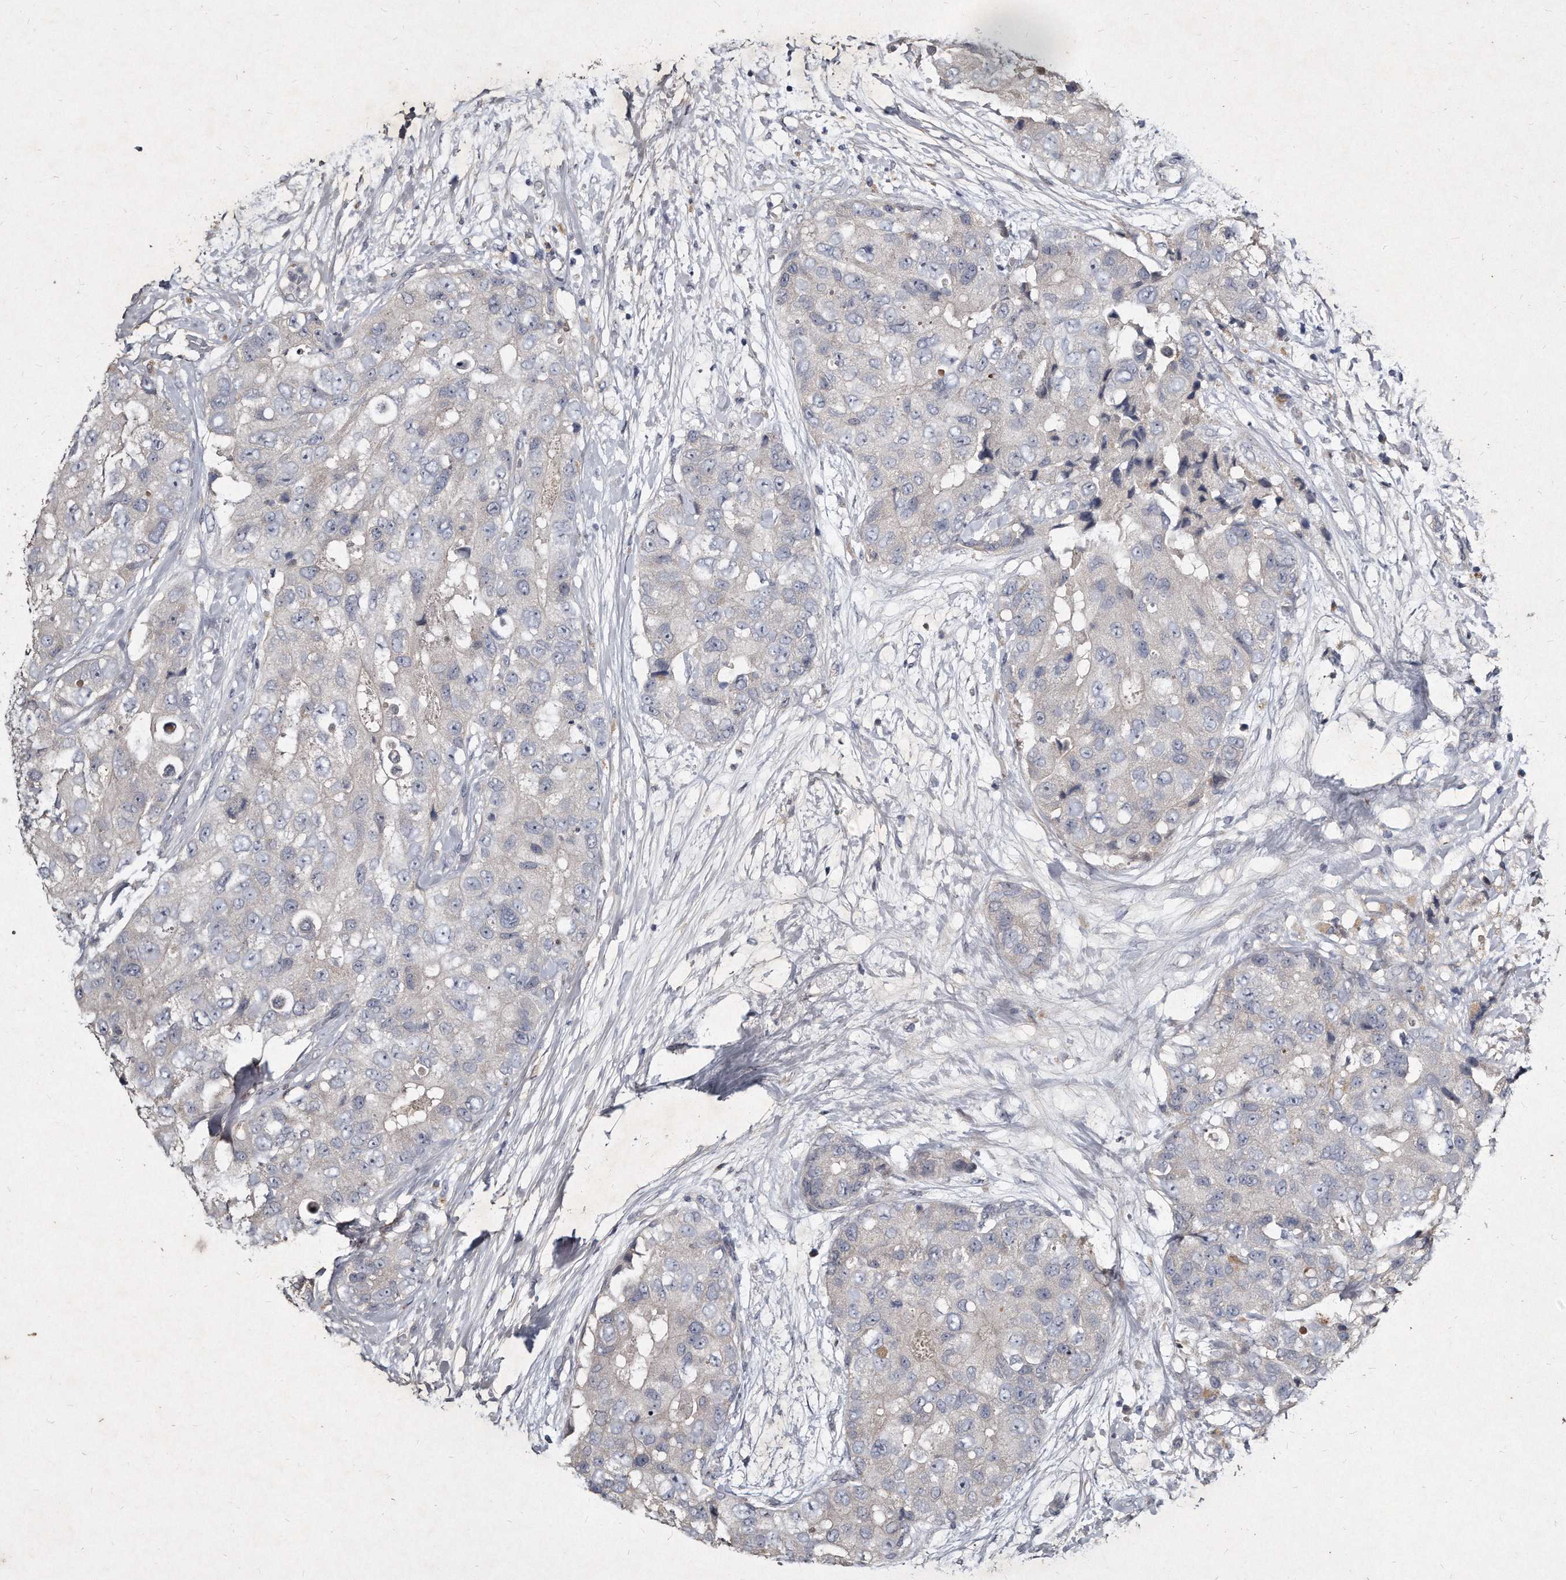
{"staining": {"intensity": "negative", "quantity": "none", "location": "none"}, "tissue": "breast cancer", "cell_type": "Tumor cells", "image_type": "cancer", "snomed": [{"axis": "morphology", "description": "Duct carcinoma"}, {"axis": "topography", "description": "Breast"}], "caption": "A high-resolution micrograph shows immunohistochemistry (IHC) staining of breast infiltrating ductal carcinoma, which displays no significant staining in tumor cells.", "gene": "KLHDC3", "patient": {"sex": "female", "age": 62}}